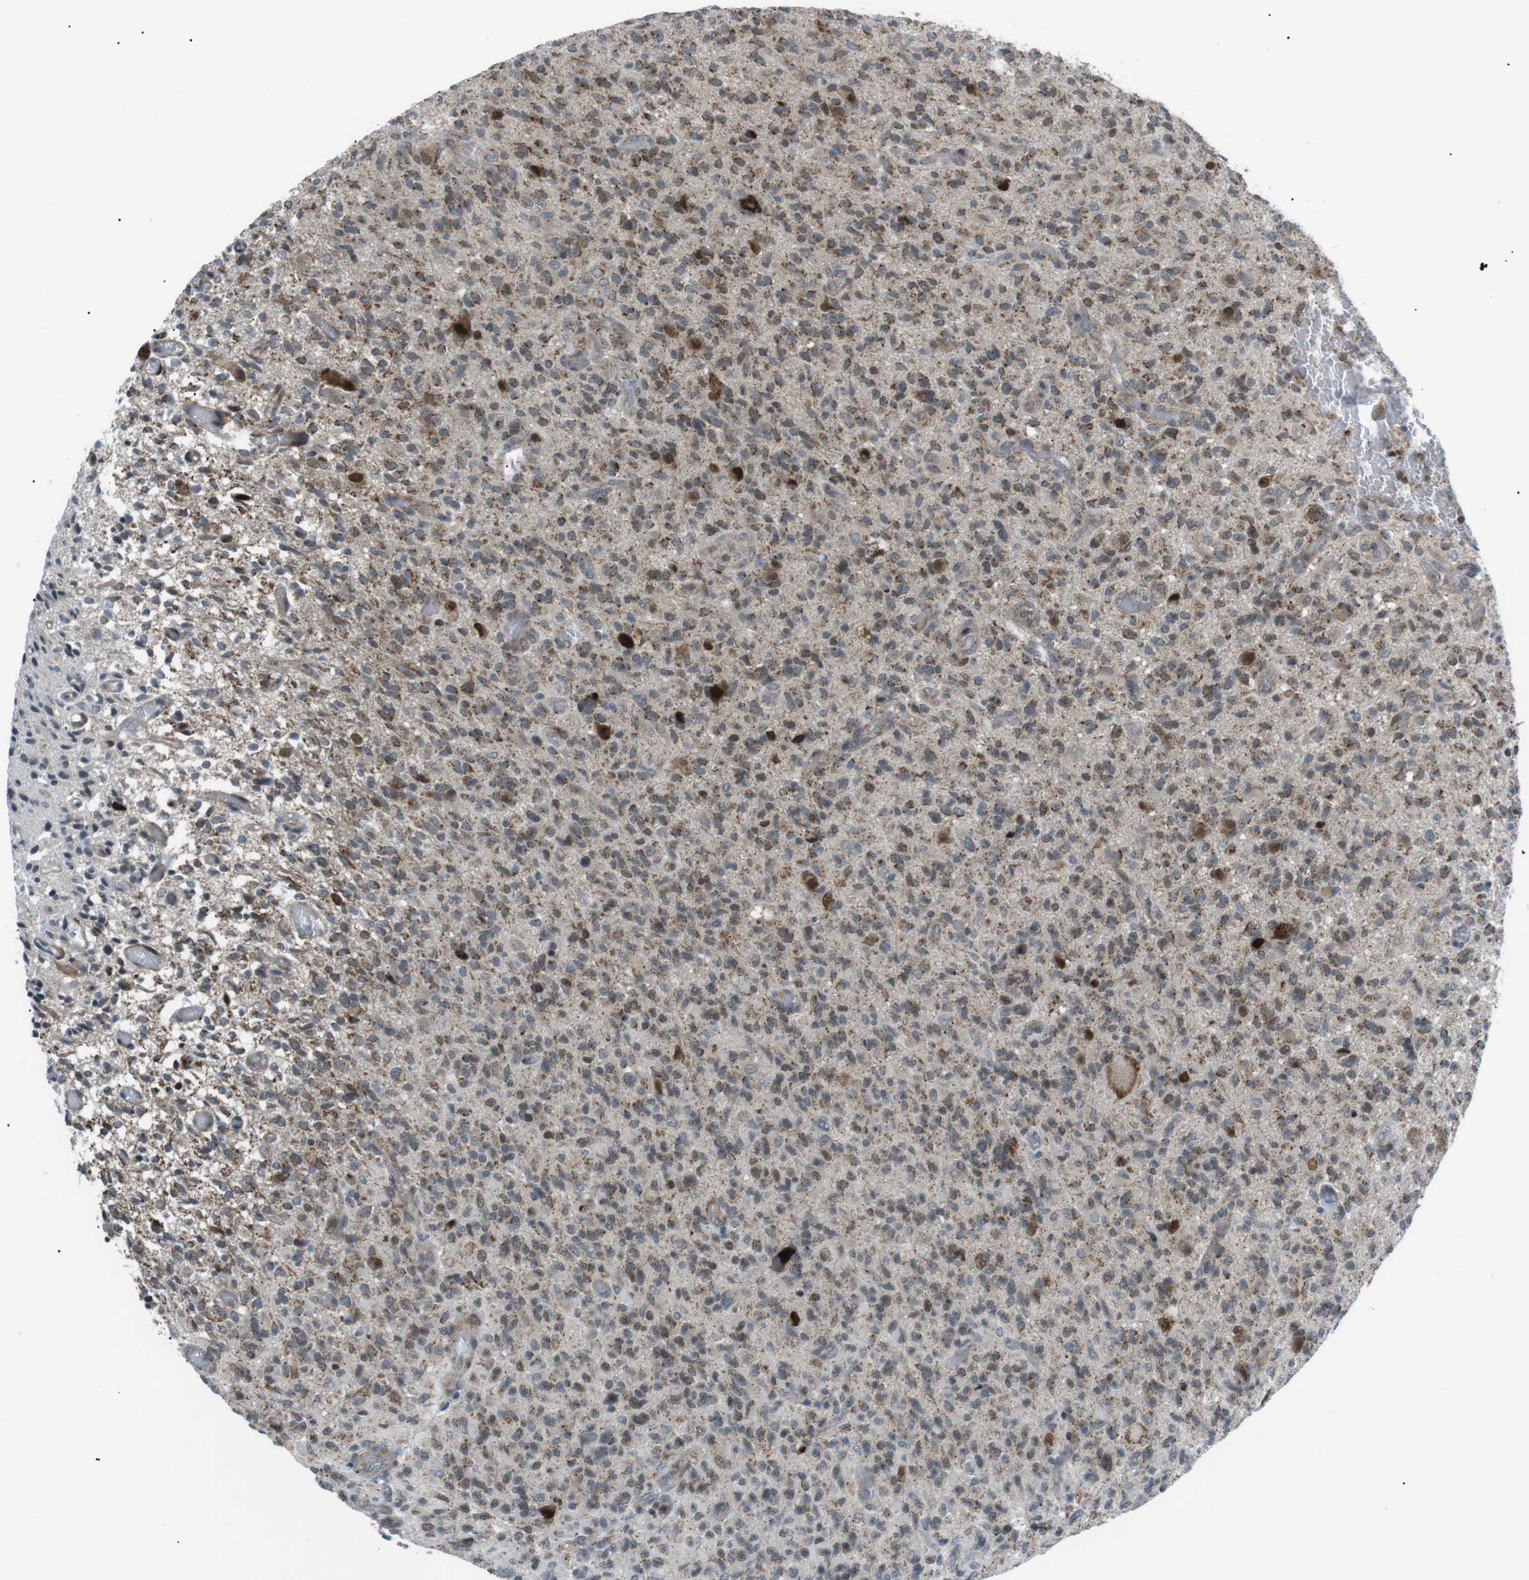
{"staining": {"intensity": "moderate", "quantity": ">75%", "location": "cytoplasmic/membranous"}, "tissue": "glioma", "cell_type": "Tumor cells", "image_type": "cancer", "snomed": [{"axis": "morphology", "description": "Glioma, malignant, High grade"}, {"axis": "topography", "description": "Brain"}], "caption": "A brown stain highlights moderate cytoplasmic/membranous positivity of a protein in high-grade glioma (malignant) tumor cells. Nuclei are stained in blue.", "gene": "ARID5B", "patient": {"sex": "male", "age": 71}}